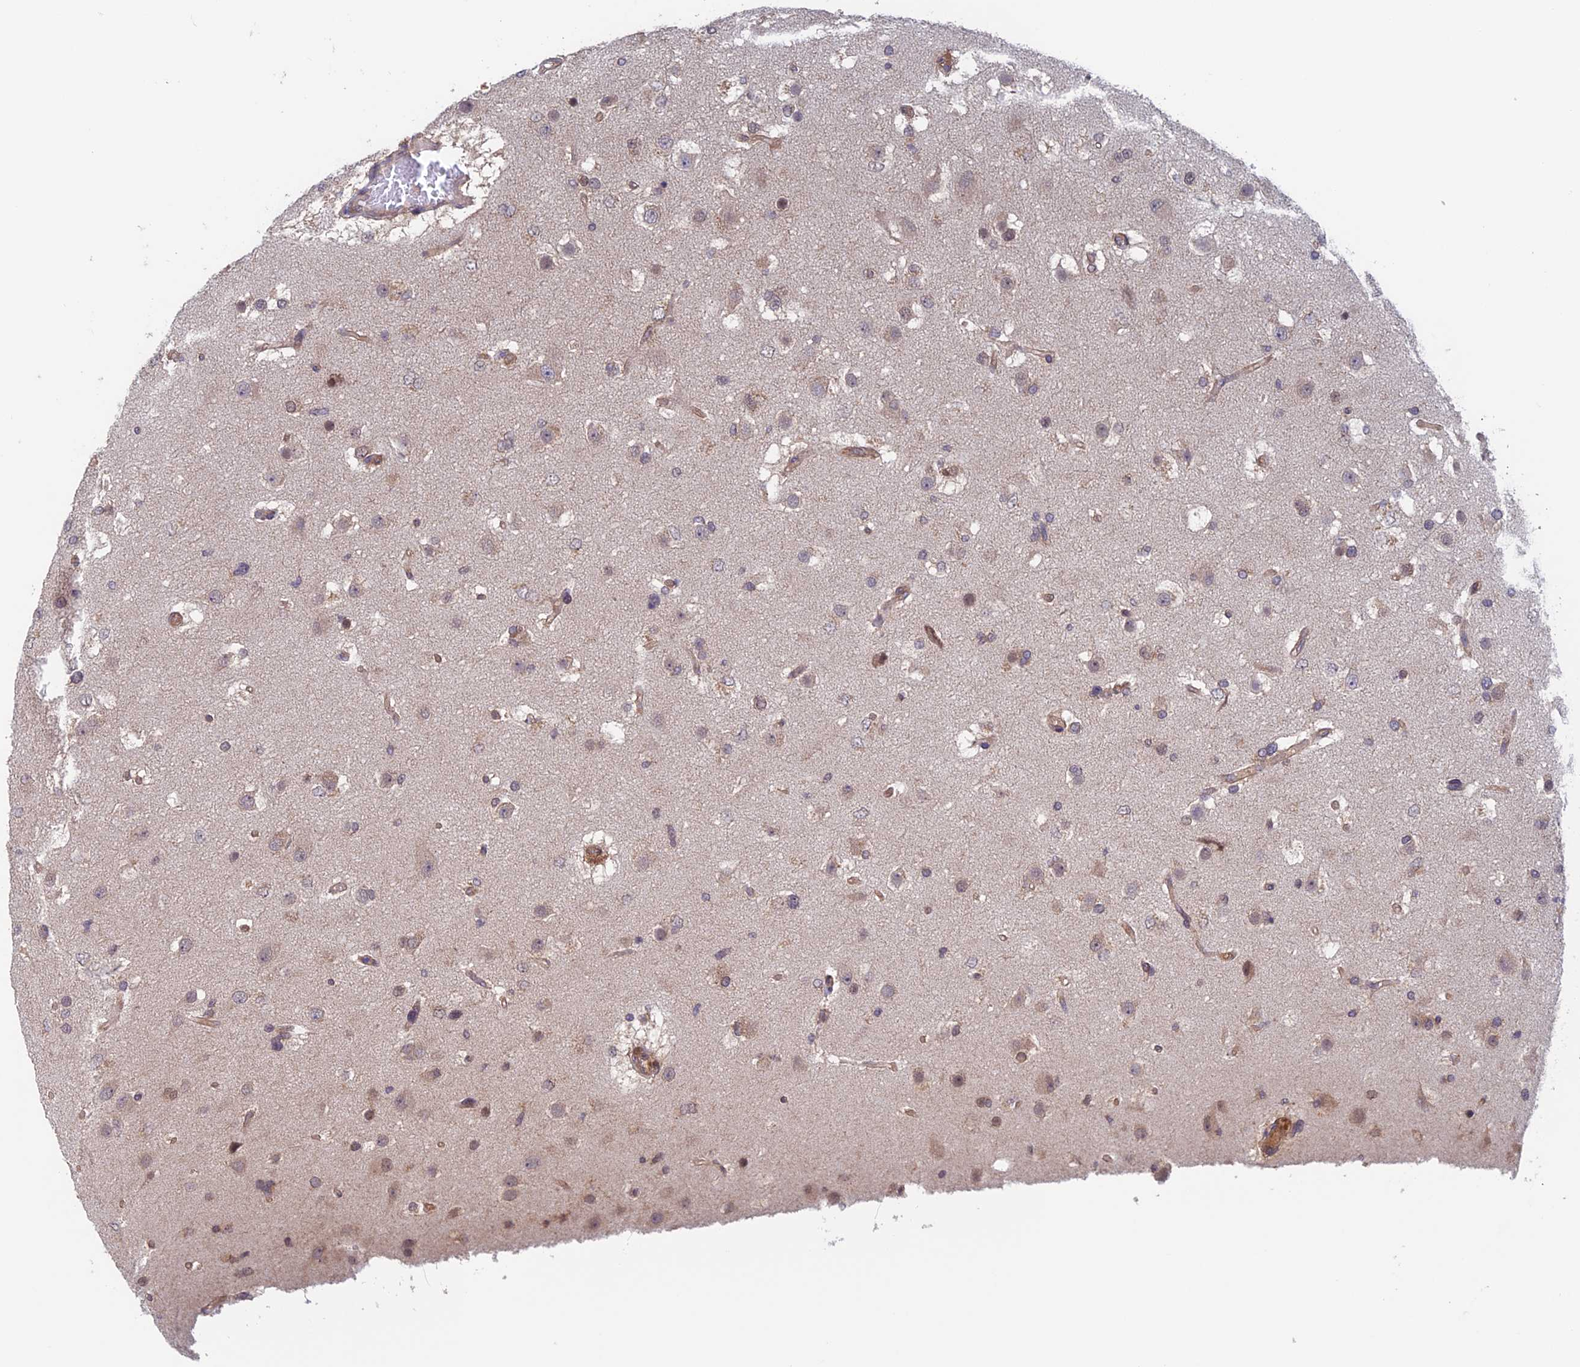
{"staining": {"intensity": "negative", "quantity": "none", "location": "none"}, "tissue": "glioma", "cell_type": "Tumor cells", "image_type": "cancer", "snomed": [{"axis": "morphology", "description": "Glioma, malignant, High grade"}, {"axis": "topography", "description": "Brain"}], "caption": "Human malignant glioma (high-grade) stained for a protein using immunohistochemistry shows no positivity in tumor cells.", "gene": "NUDT16L1", "patient": {"sex": "male", "age": 53}}